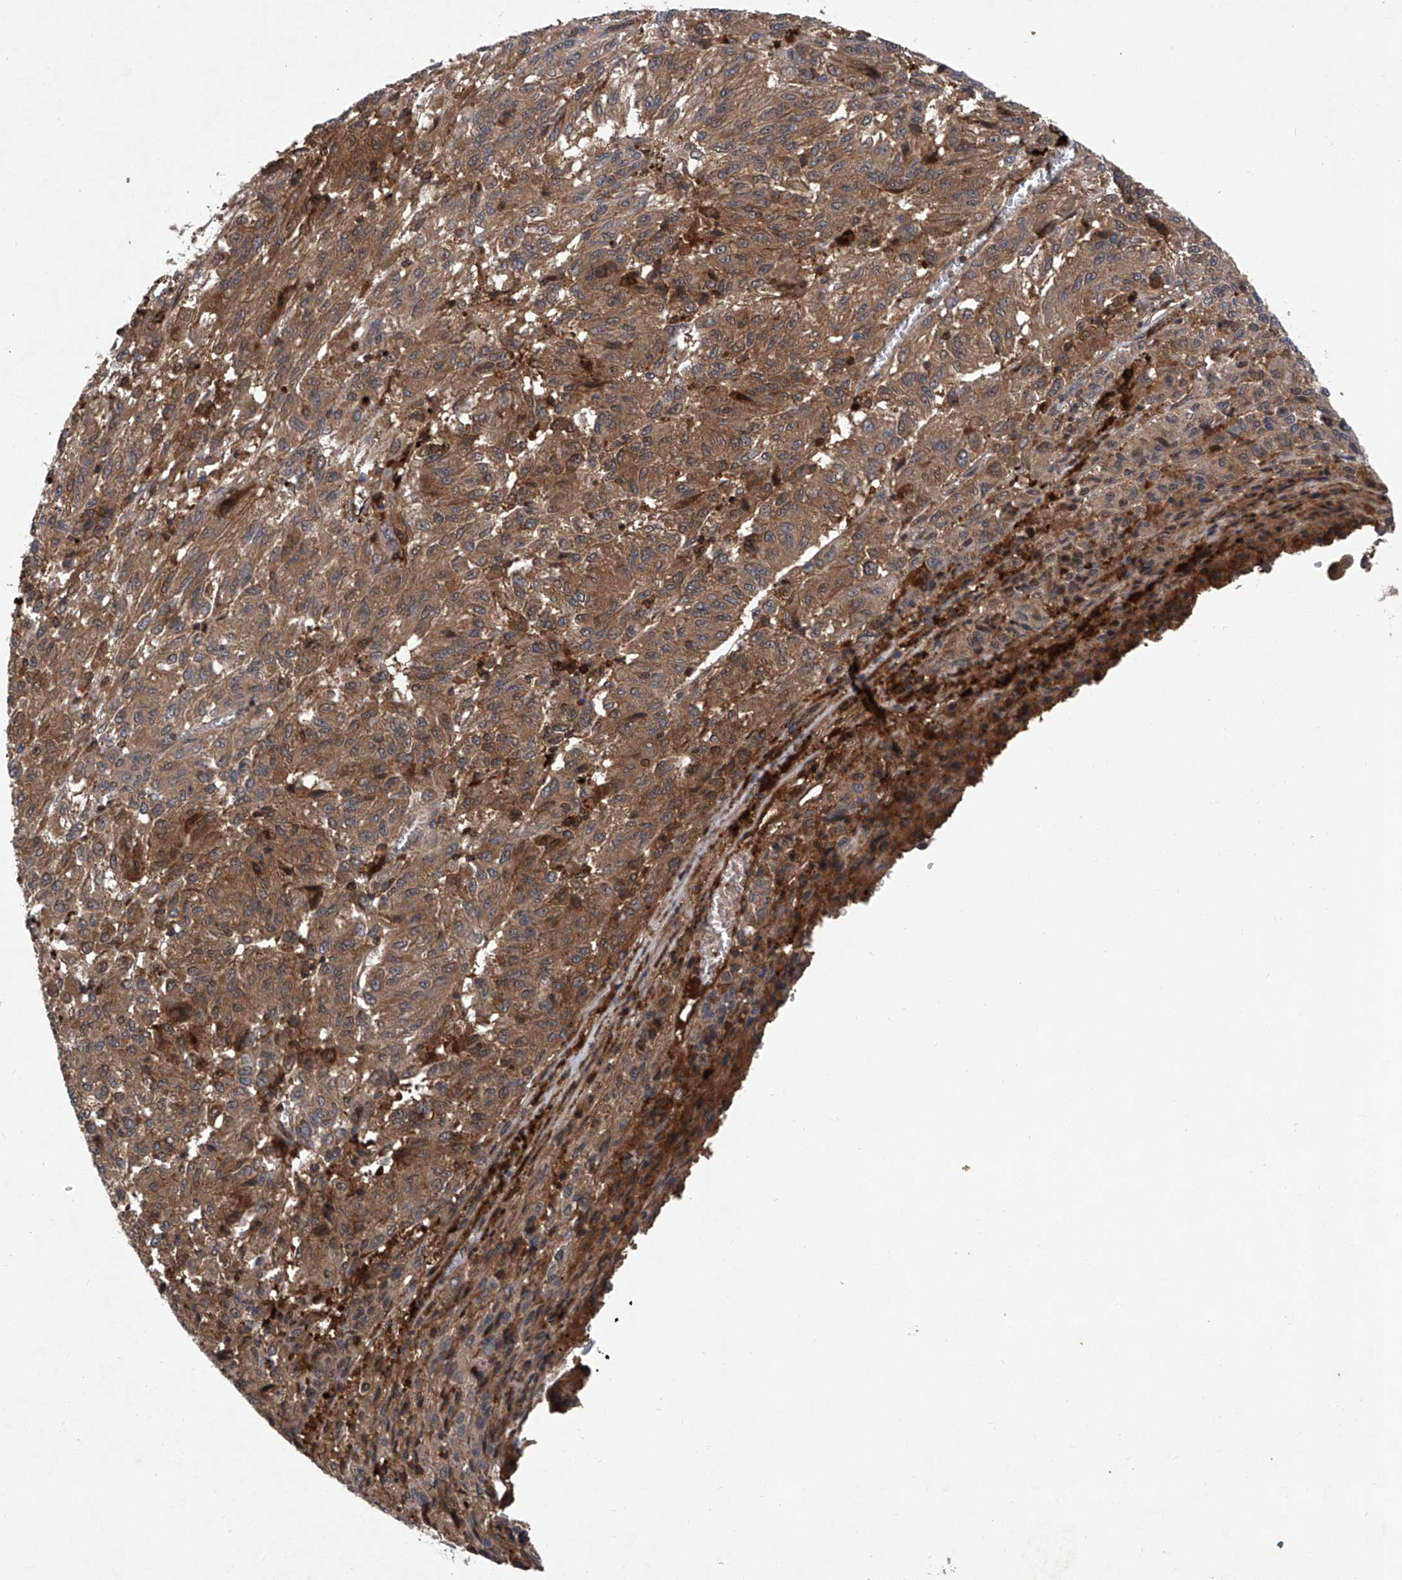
{"staining": {"intensity": "moderate", "quantity": ">75%", "location": "cytoplasmic/membranous"}, "tissue": "melanoma", "cell_type": "Tumor cells", "image_type": "cancer", "snomed": [{"axis": "morphology", "description": "Malignant melanoma, Metastatic site"}, {"axis": "topography", "description": "Lung"}], "caption": "Brown immunohistochemical staining in human malignant melanoma (metastatic site) exhibits moderate cytoplasmic/membranous staining in approximately >75% of tumor cells.", "gene": "ASCC3", "patient": {"sex": "male", "age": 64}}